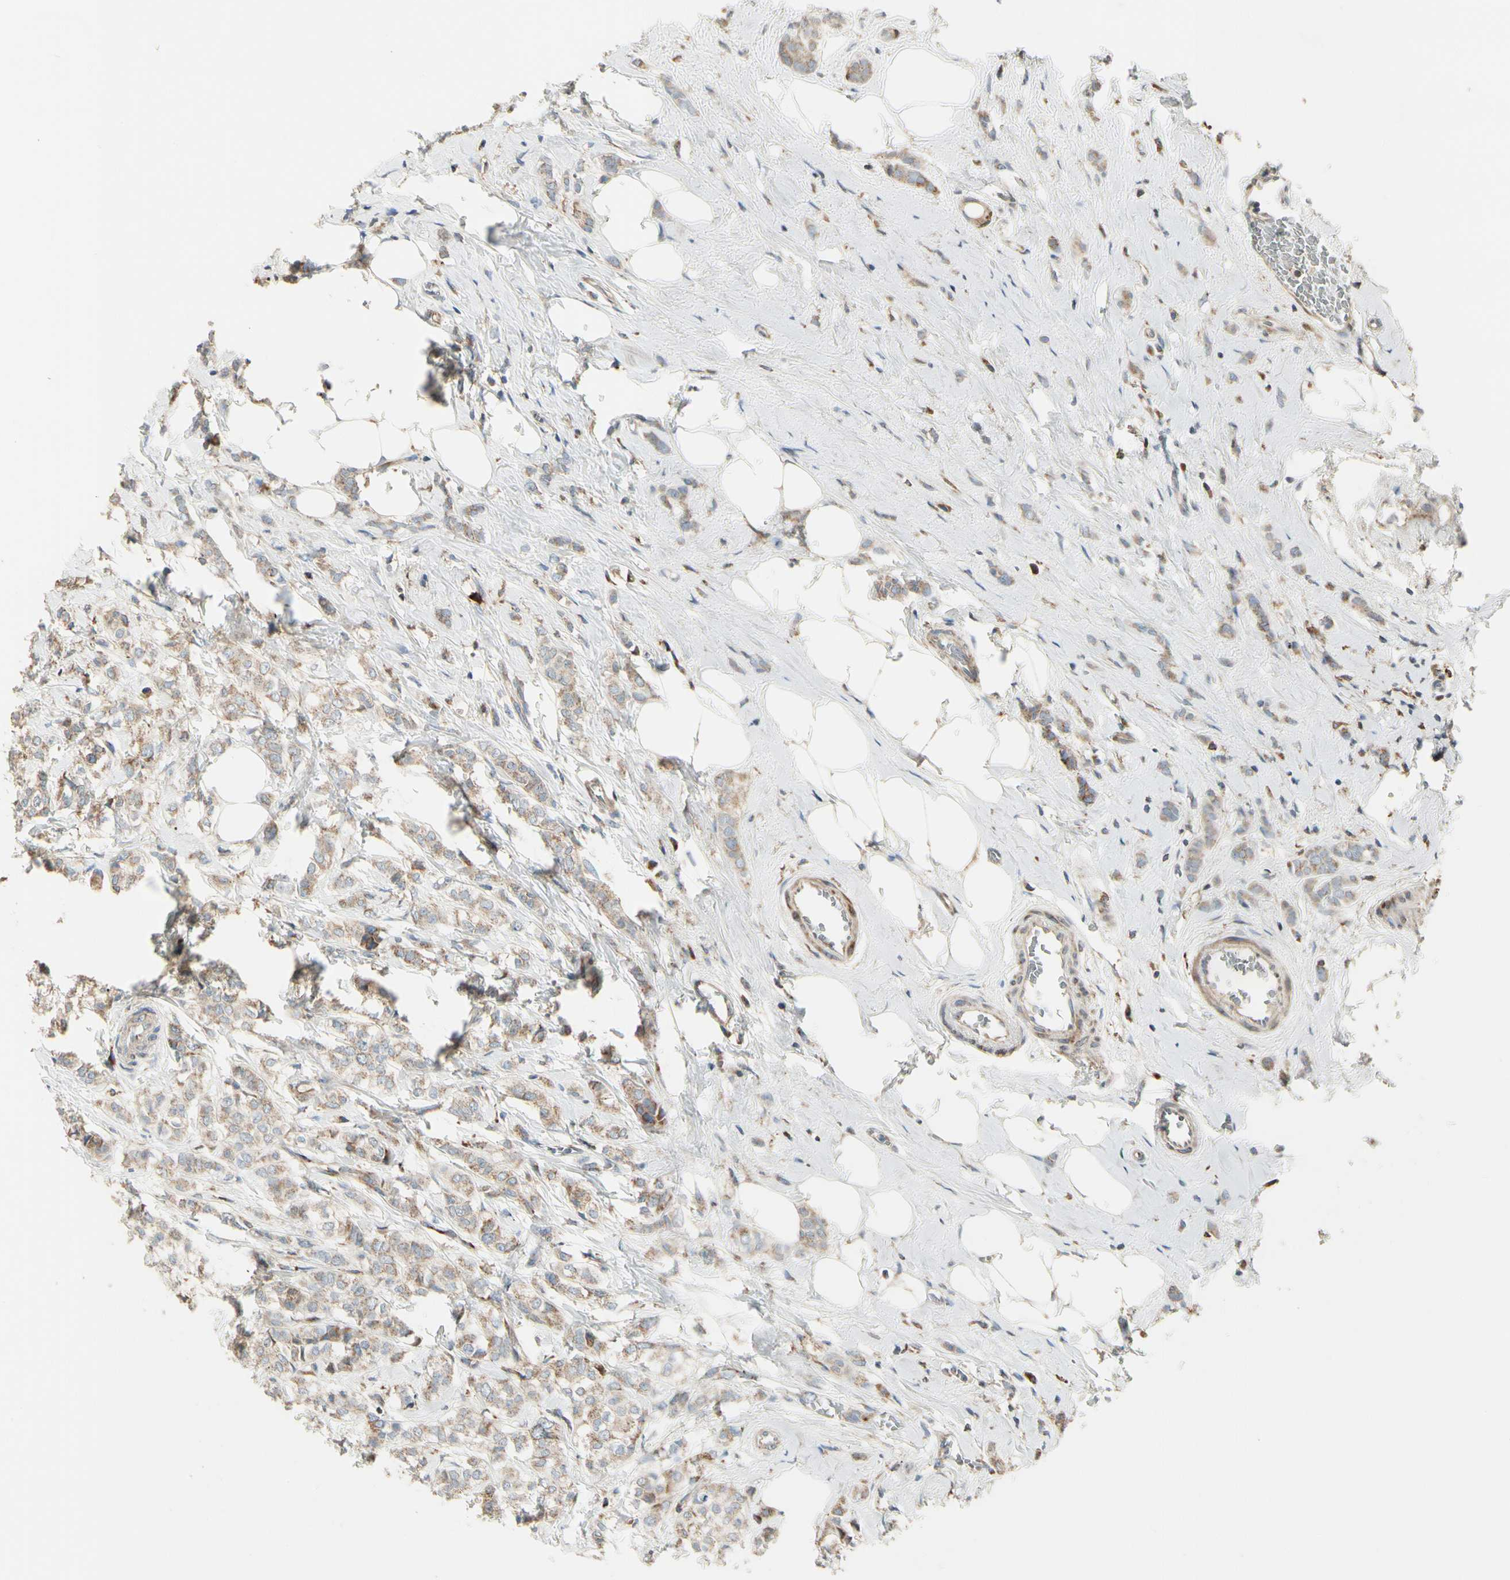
{"staining": {"intensity": "weak", "quantity": ">75%", "location": "cytoplasmic/membranous"}, "tissue": "breast cancer", "cell_type": "Tumor cells", "image_type": "cancer", "snomed": [{"axis": "morphology", "description": "Lobular carcinoma"}, {"axis": "topography", "description": "Breast"}], "caption": "Immunohistochemical staining of breast cancer displays low levels of weak cytoplasmic/membranous positivity in about >75% of tumor cells. (Brightfield microscopy of DAB IHC at high magnification).", "gene": "MRPL9", "patient": {"sex": "female", "age": 60}}